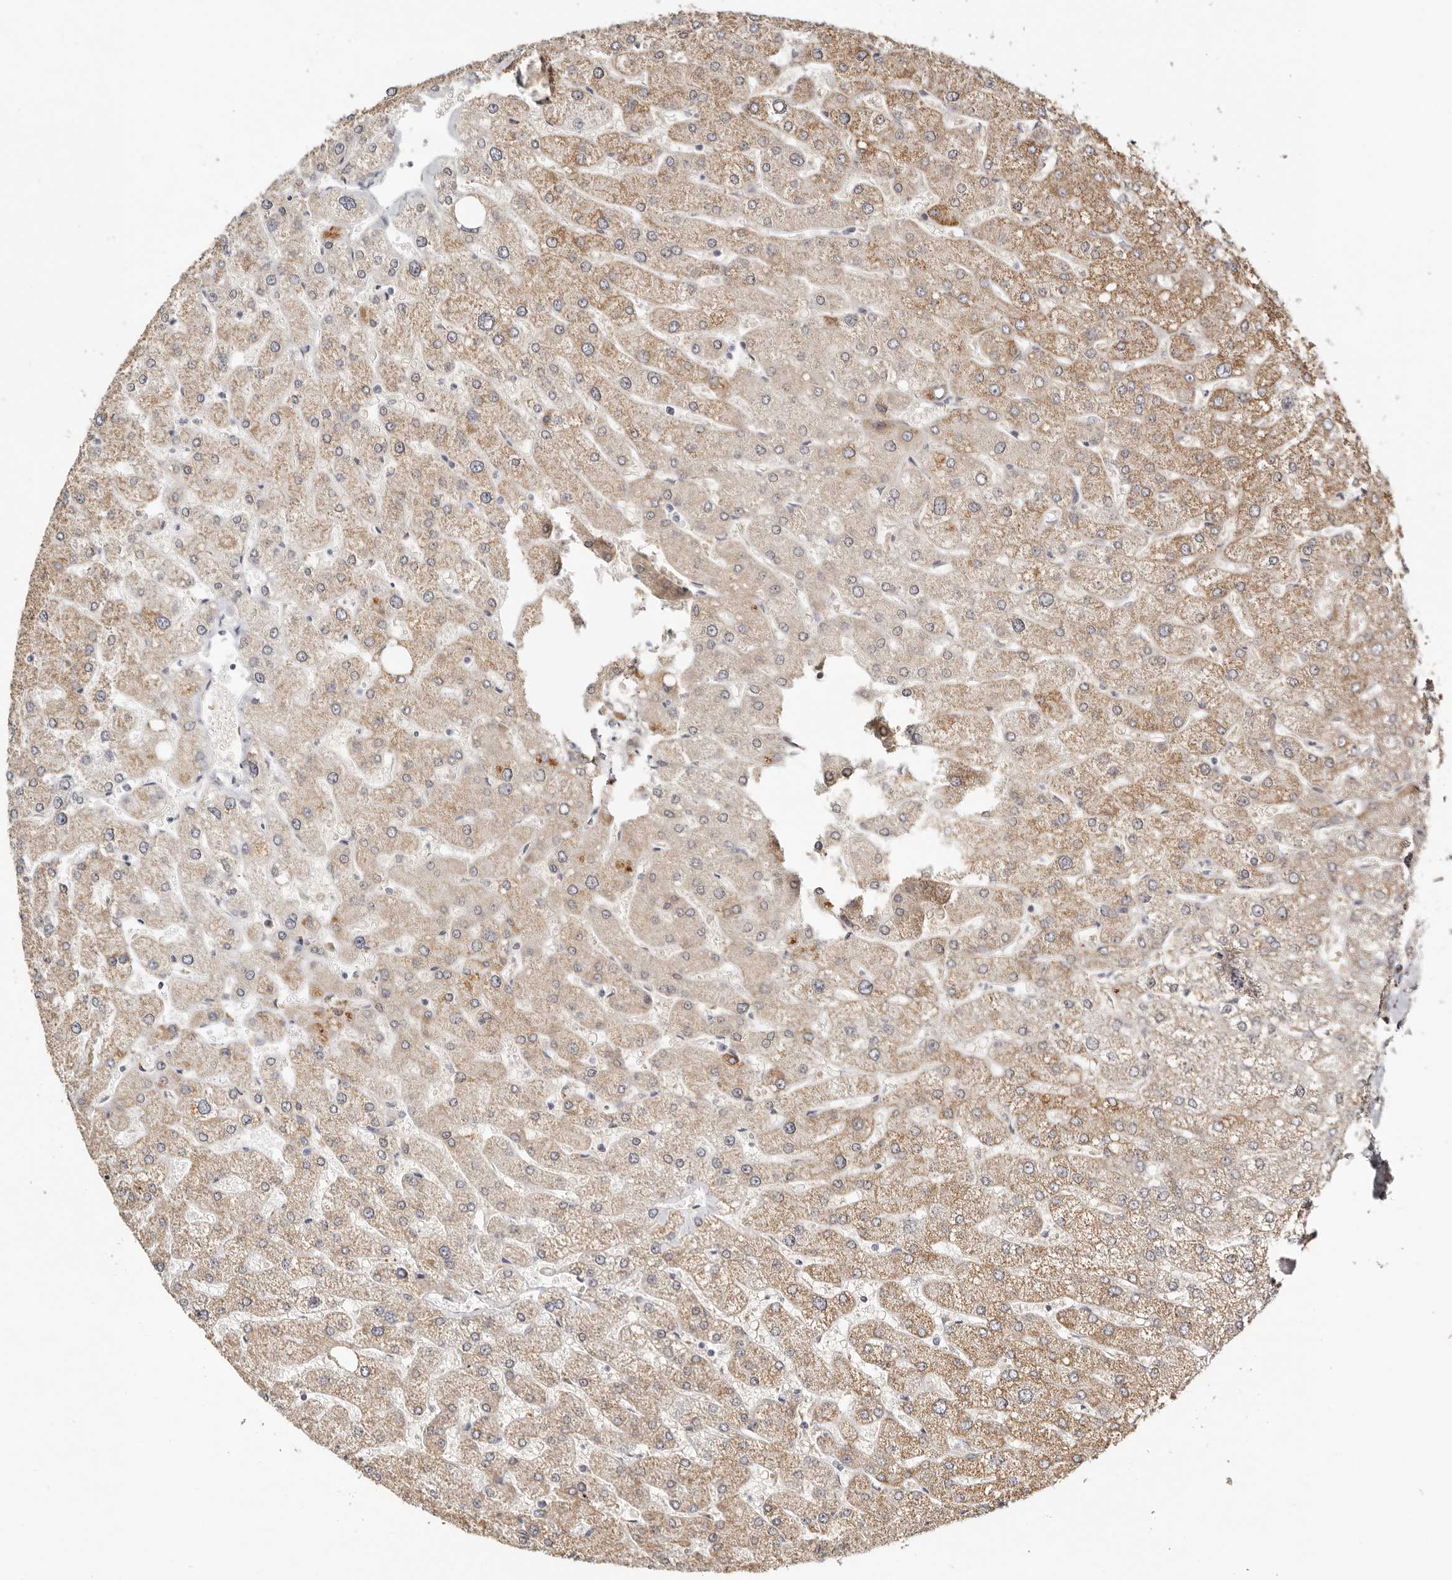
{"staining": {"intensity": "weak", "quantity": ">75%", "location": "cytoplasmic/membranous"}, "tissue": "liver", "cell_type": "Cholangiocytes", "image_type": "normal", "snomed": [{"axis": "morphology", "description": "Normal tissue, NOS"}, {"axis": "topography", "description": "Liver"}], "caption": "Liver was stained to show a protein in brown. There is low levels of weak cytoplasmic/membranous staining in about >75% of cholangiocytes. The staining is performed using DAB (3,3'-diaminobenzidine) brown chromogen to label protein expression. The nuclei are counter-stained blue using hematoxylin.", "gene": "KDF1", "patient": {"sex": "male", "age": 55}}